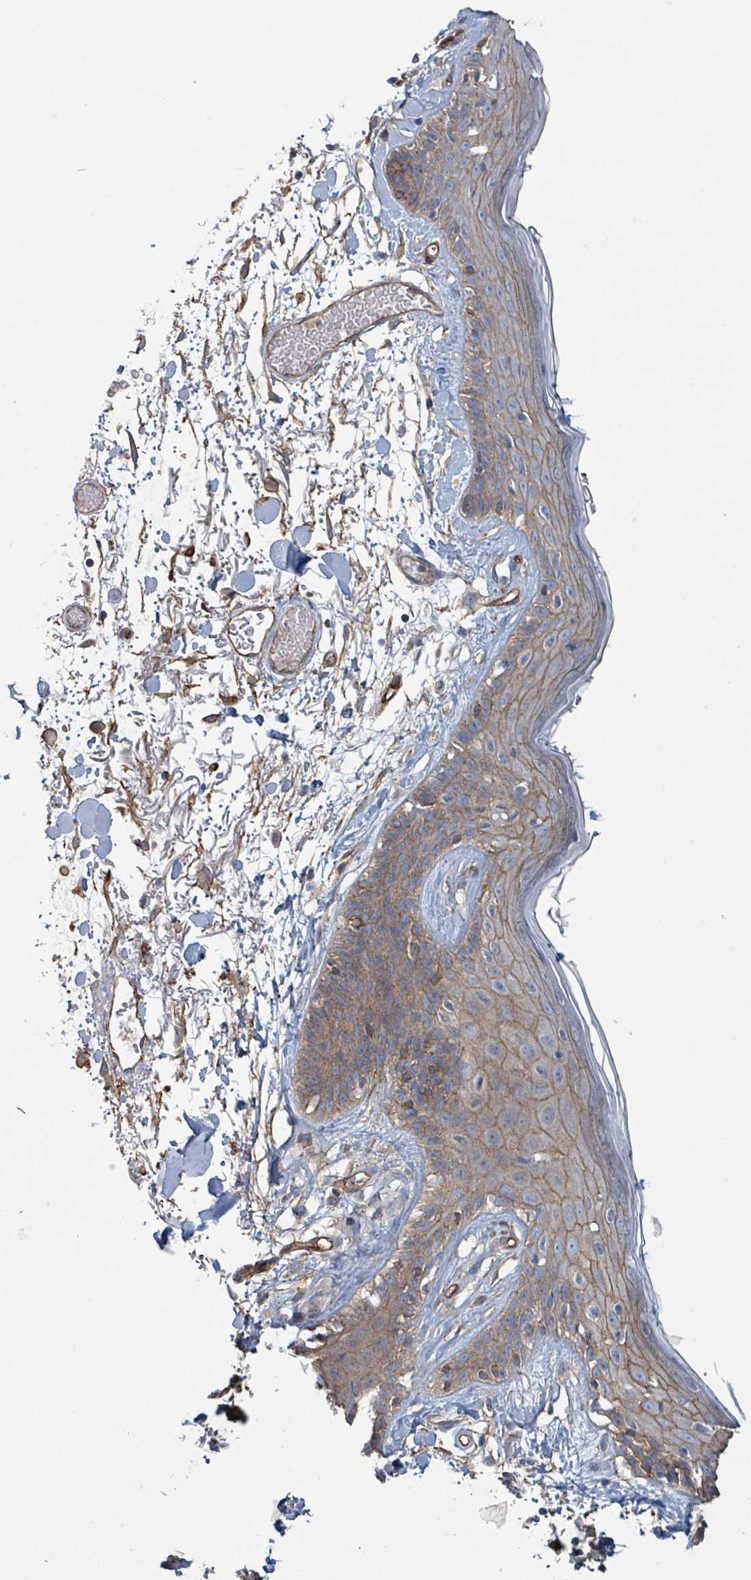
{"staining": {"intensity": "moderate", "quantity": "25%-75%", "location": "cytoplasmic/membranous"}, "tissue": "skin", "cell_type": "Fibroblasts", "image_type": "normal", "snomed": [{"axis": "morphology", "description": "Normal tissue, NOS"}, {"axis": "topography", "description": "Skin"}], "caption": "Immunohistochemical staining of benign human skin displays moderate cytoplasmic/membranous protein positivity in about 25%-75% of fibroblasts. The staining was performed using DAB to visualize the protein expression in brown, while the nuclei were stained in blue with hematoxylin (Magnification: 20x).", "gene": "LDOC1", "patient": {"sex": "male", "age": 79}}